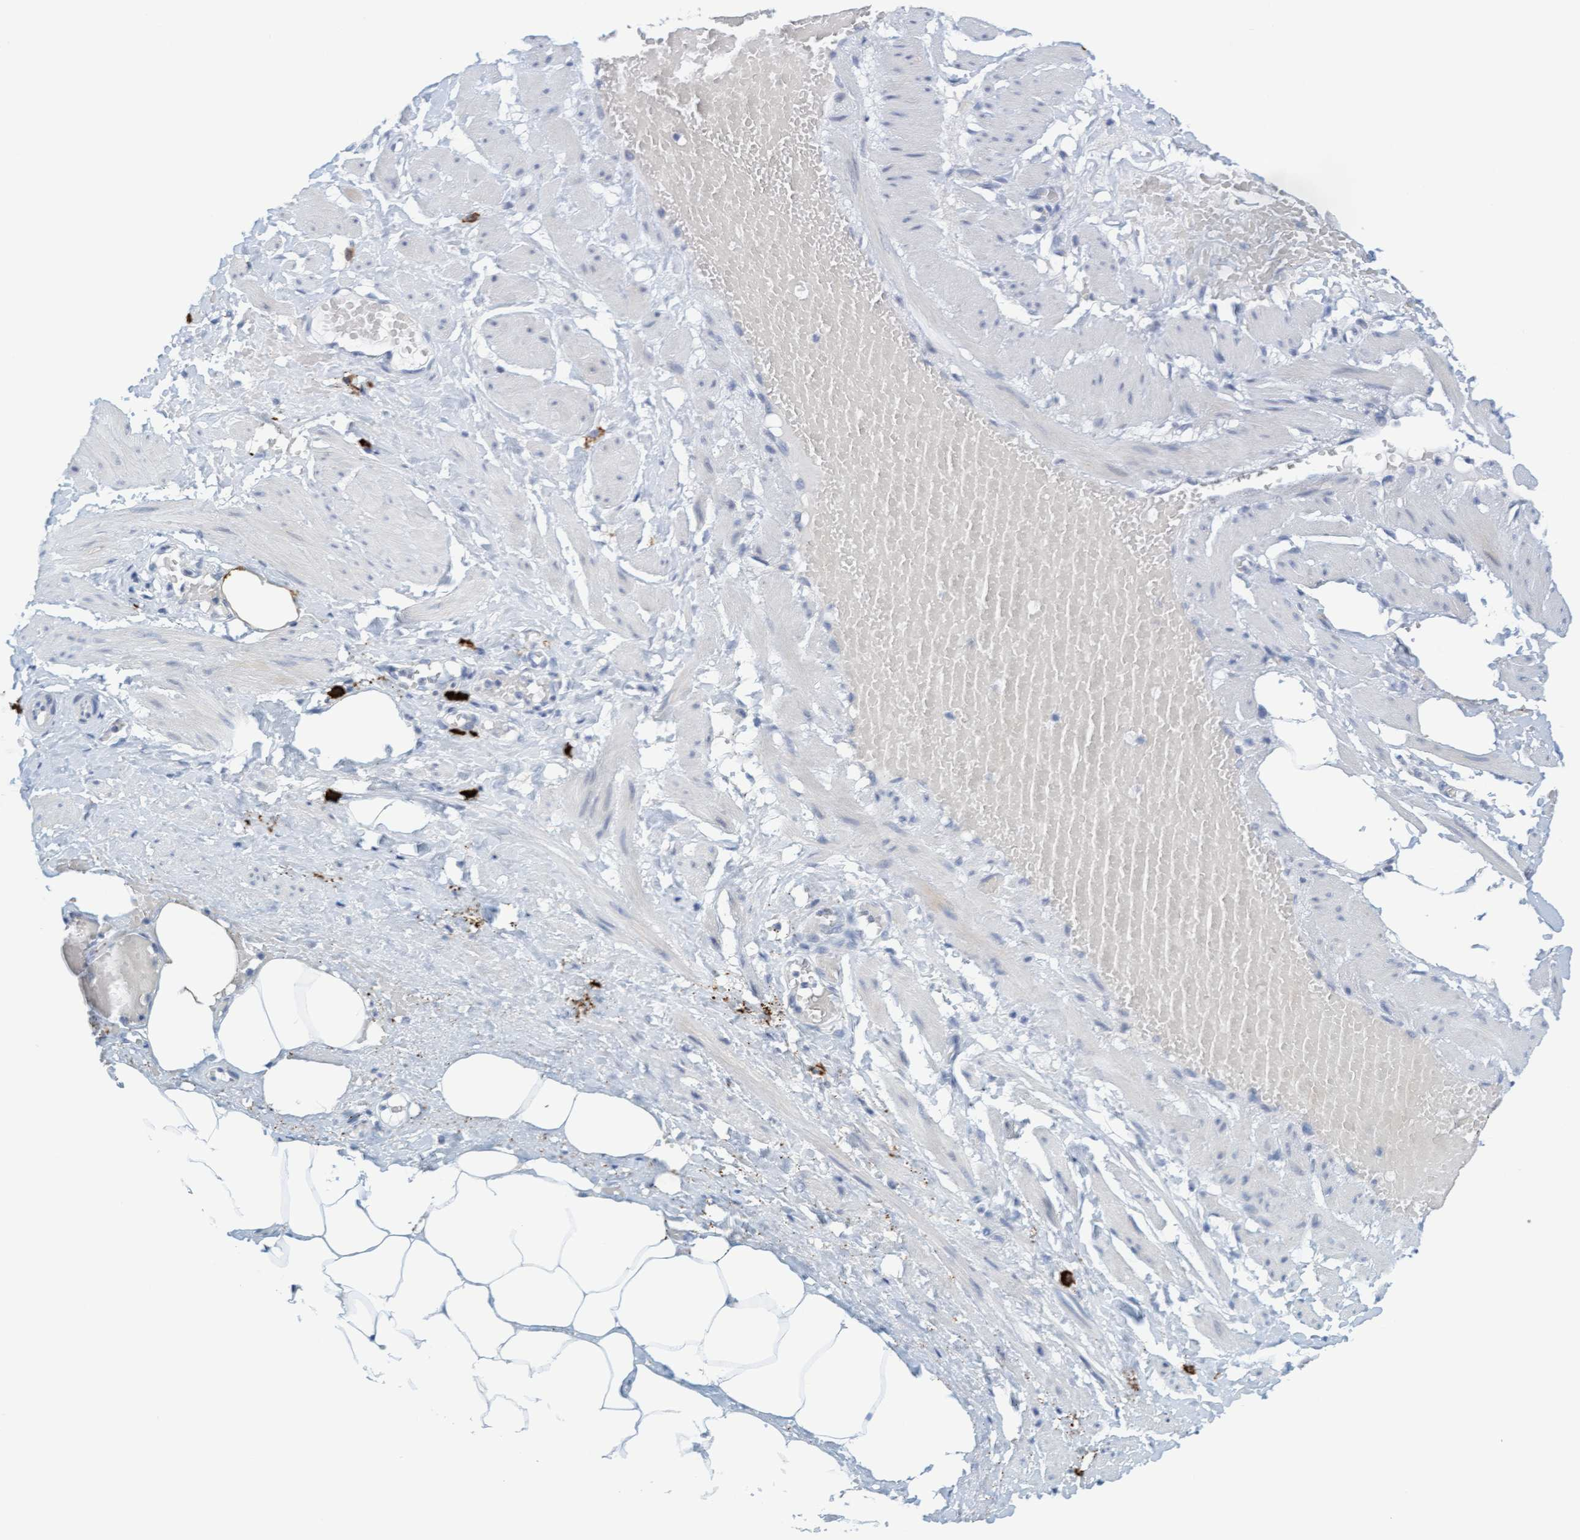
{"staining": {"intensity": "negative", "quantity": "none", "location": "none"}, "tissue": "adipose tissue", "cell_type": "Adipocytes", "image_type": "normal", "snomed": [{"axis": "morphology", "description": "Normal tissue, NOS"}, {"axis": "topography", "description": "Soft tissue"}, {"axis": "topography", "description": "Vascular tissue"}], "caption": "Adipocytes are negative for protein expression in benign human adipose tissue. (DAB (3,3'-diaminobenzidine) immunohistochemistry (IHC), high magnification).", "gene": "CPA3", "patient": {"sex": "female", "age": 35}}